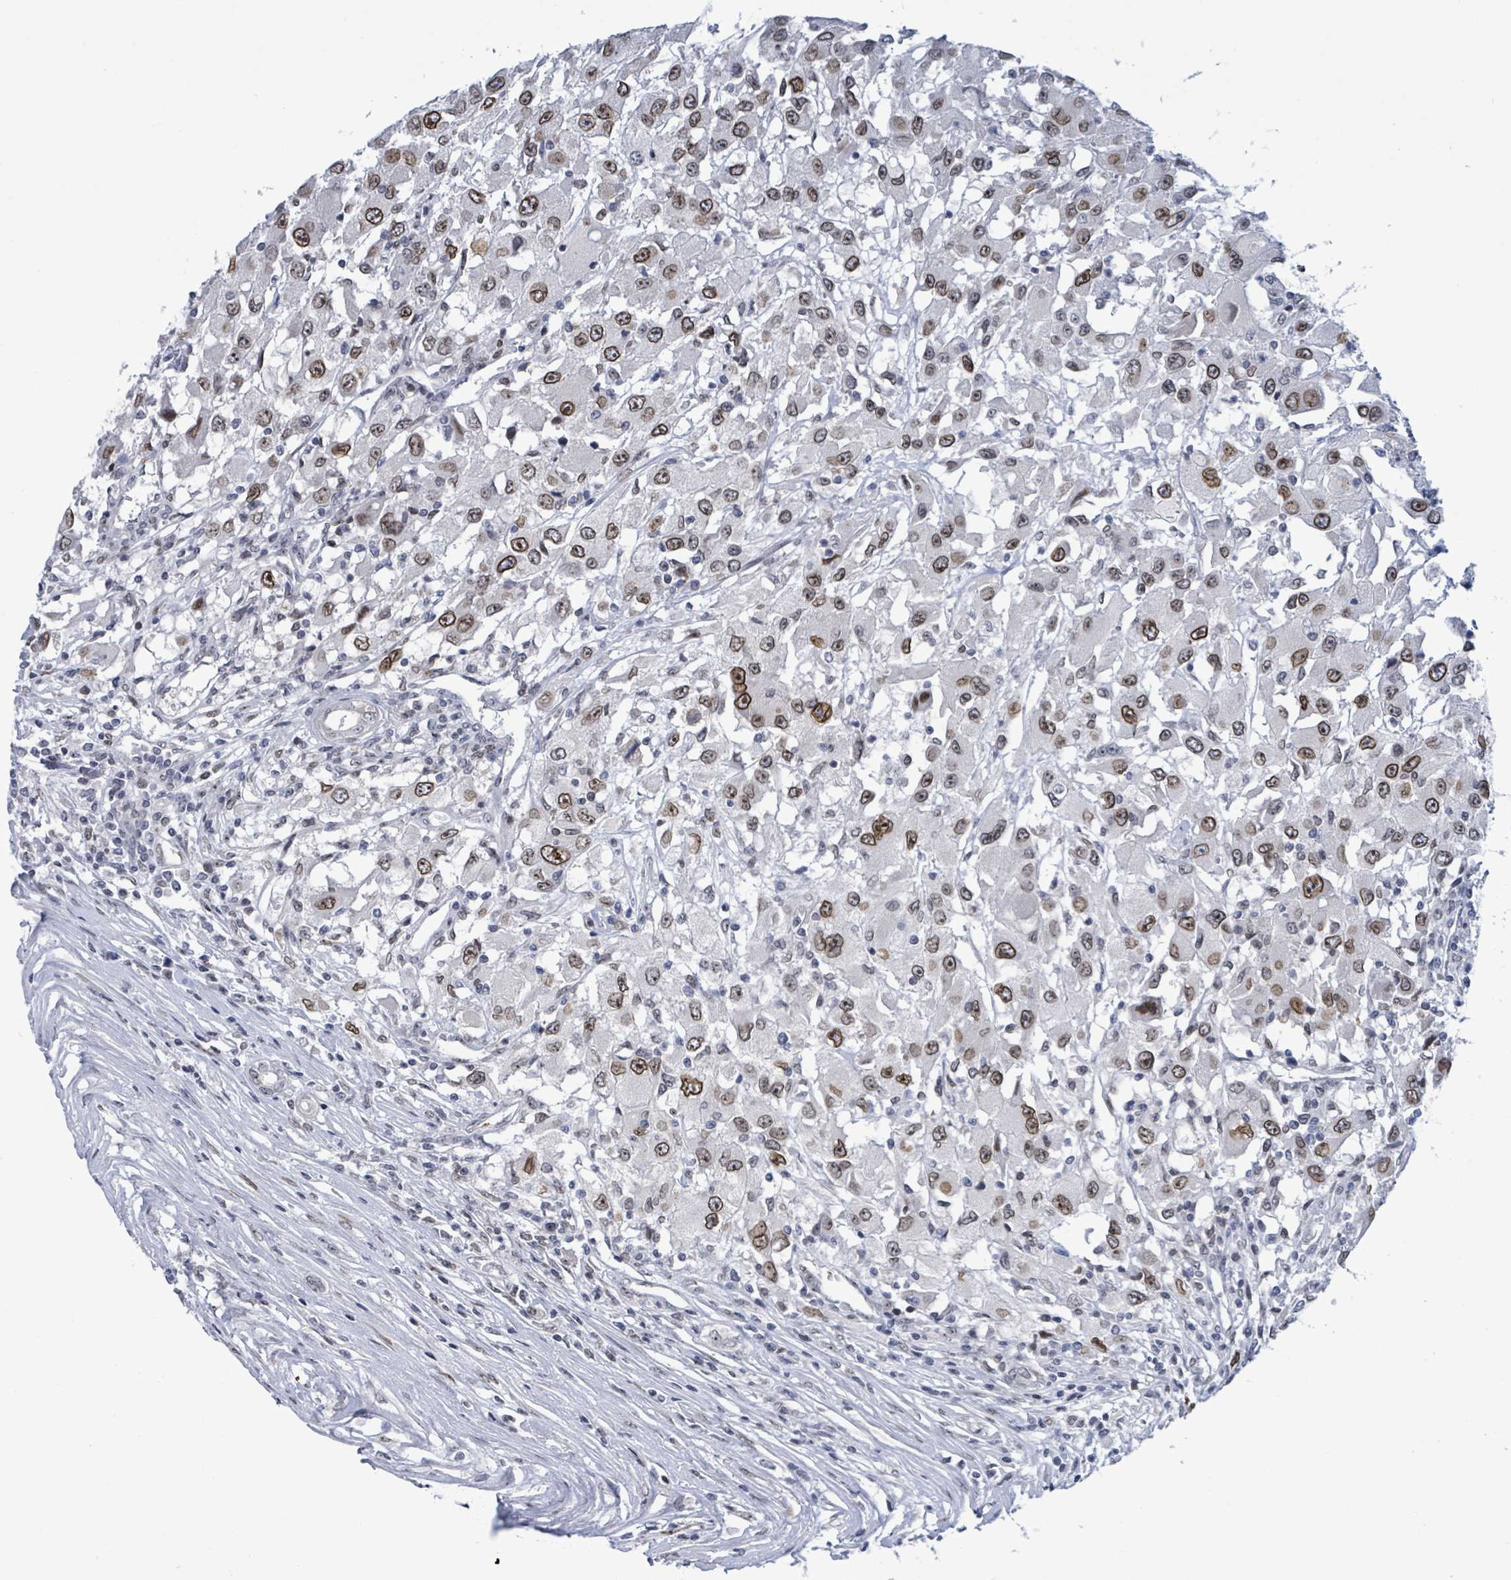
{"staining": {"intensity": "moderate", "quantity": ">75%", "location": "cytoplasmic/membranous,nuclear"}, "tissue": "renal cancer", "cell_type": "Tumor cells", "image_type": "cancer", "snomed": [{"axis": "morphology", "description": "Adenocarcinoma, NOS"}, {"axis": "topography", "description": "Kidney"}], "caption": "An immunohistochemistry (IHC) micrograph of tumor tissue is shown. Protein staining in brown shows moderate cytoplasmic/membranous and nuclear positivity in renal cancer (adenocarcinoma) within tumor cells.", "gene": "RRN3", "patient": {"sex": "female", "age": 67}}